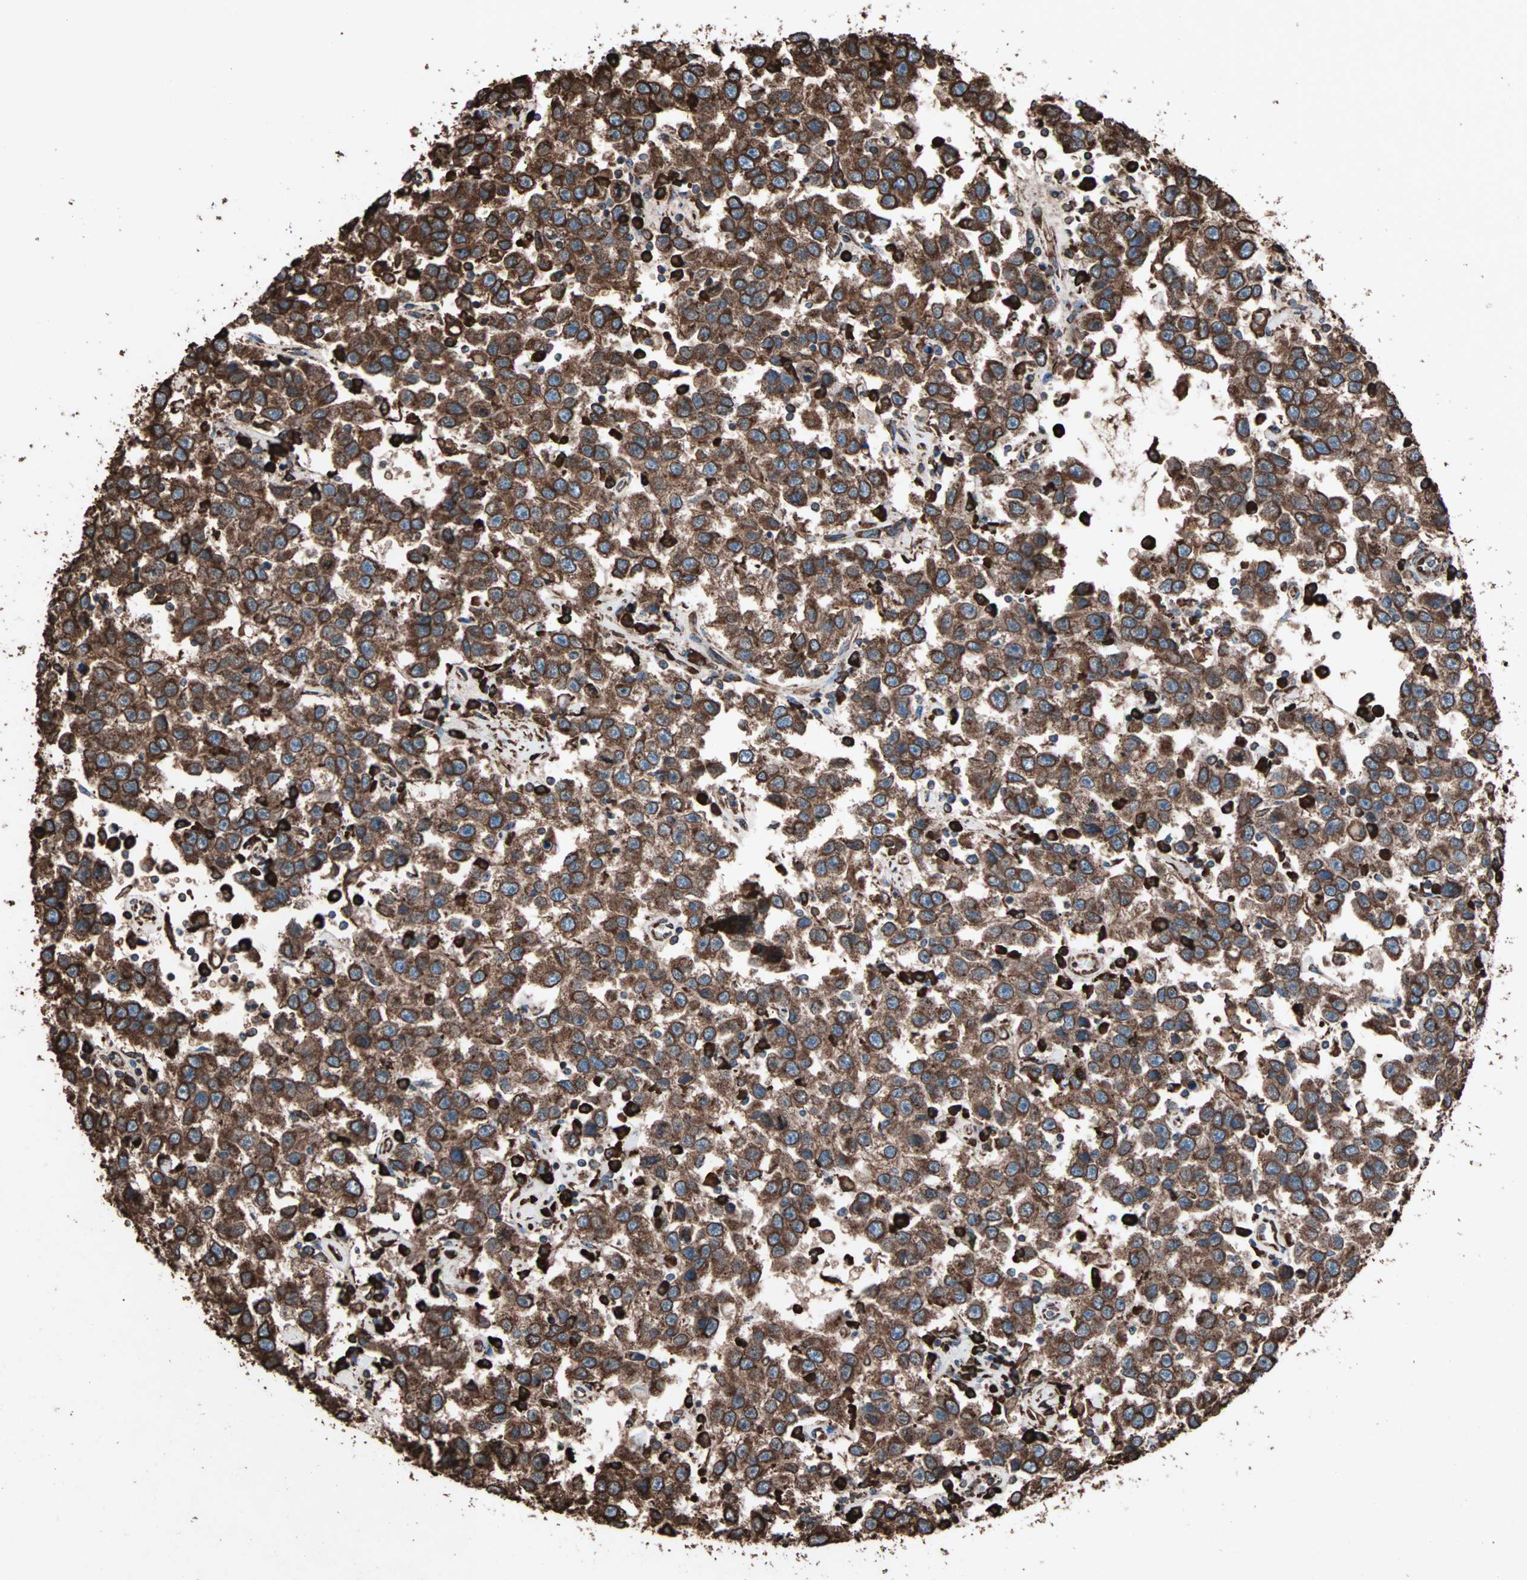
{"staining": {"intensity": "strong", "quantity": ">75%", "location": "cytoplasmic/membranous"}, "tissue": "testis cancer", "cell_type": "Tumor cells", "image_type": "cancer", "snomed": [{"axis": "morphology", "description": "Seminoma, NOS"}, {"axis": "topography", "description": "Testis"}], "caption": "Tumor cells show high levels of strong cytoplasmic/membranous positivity in approximately >75% of cells in human testis cancer (seminoma). The staining is performed using DAB brown chromogen to label protein expression. The nuclei are counter-stained blue using hematoxylin.", "gene": "HSP90B1", "patient": {"sex": "male", "age": 41}}